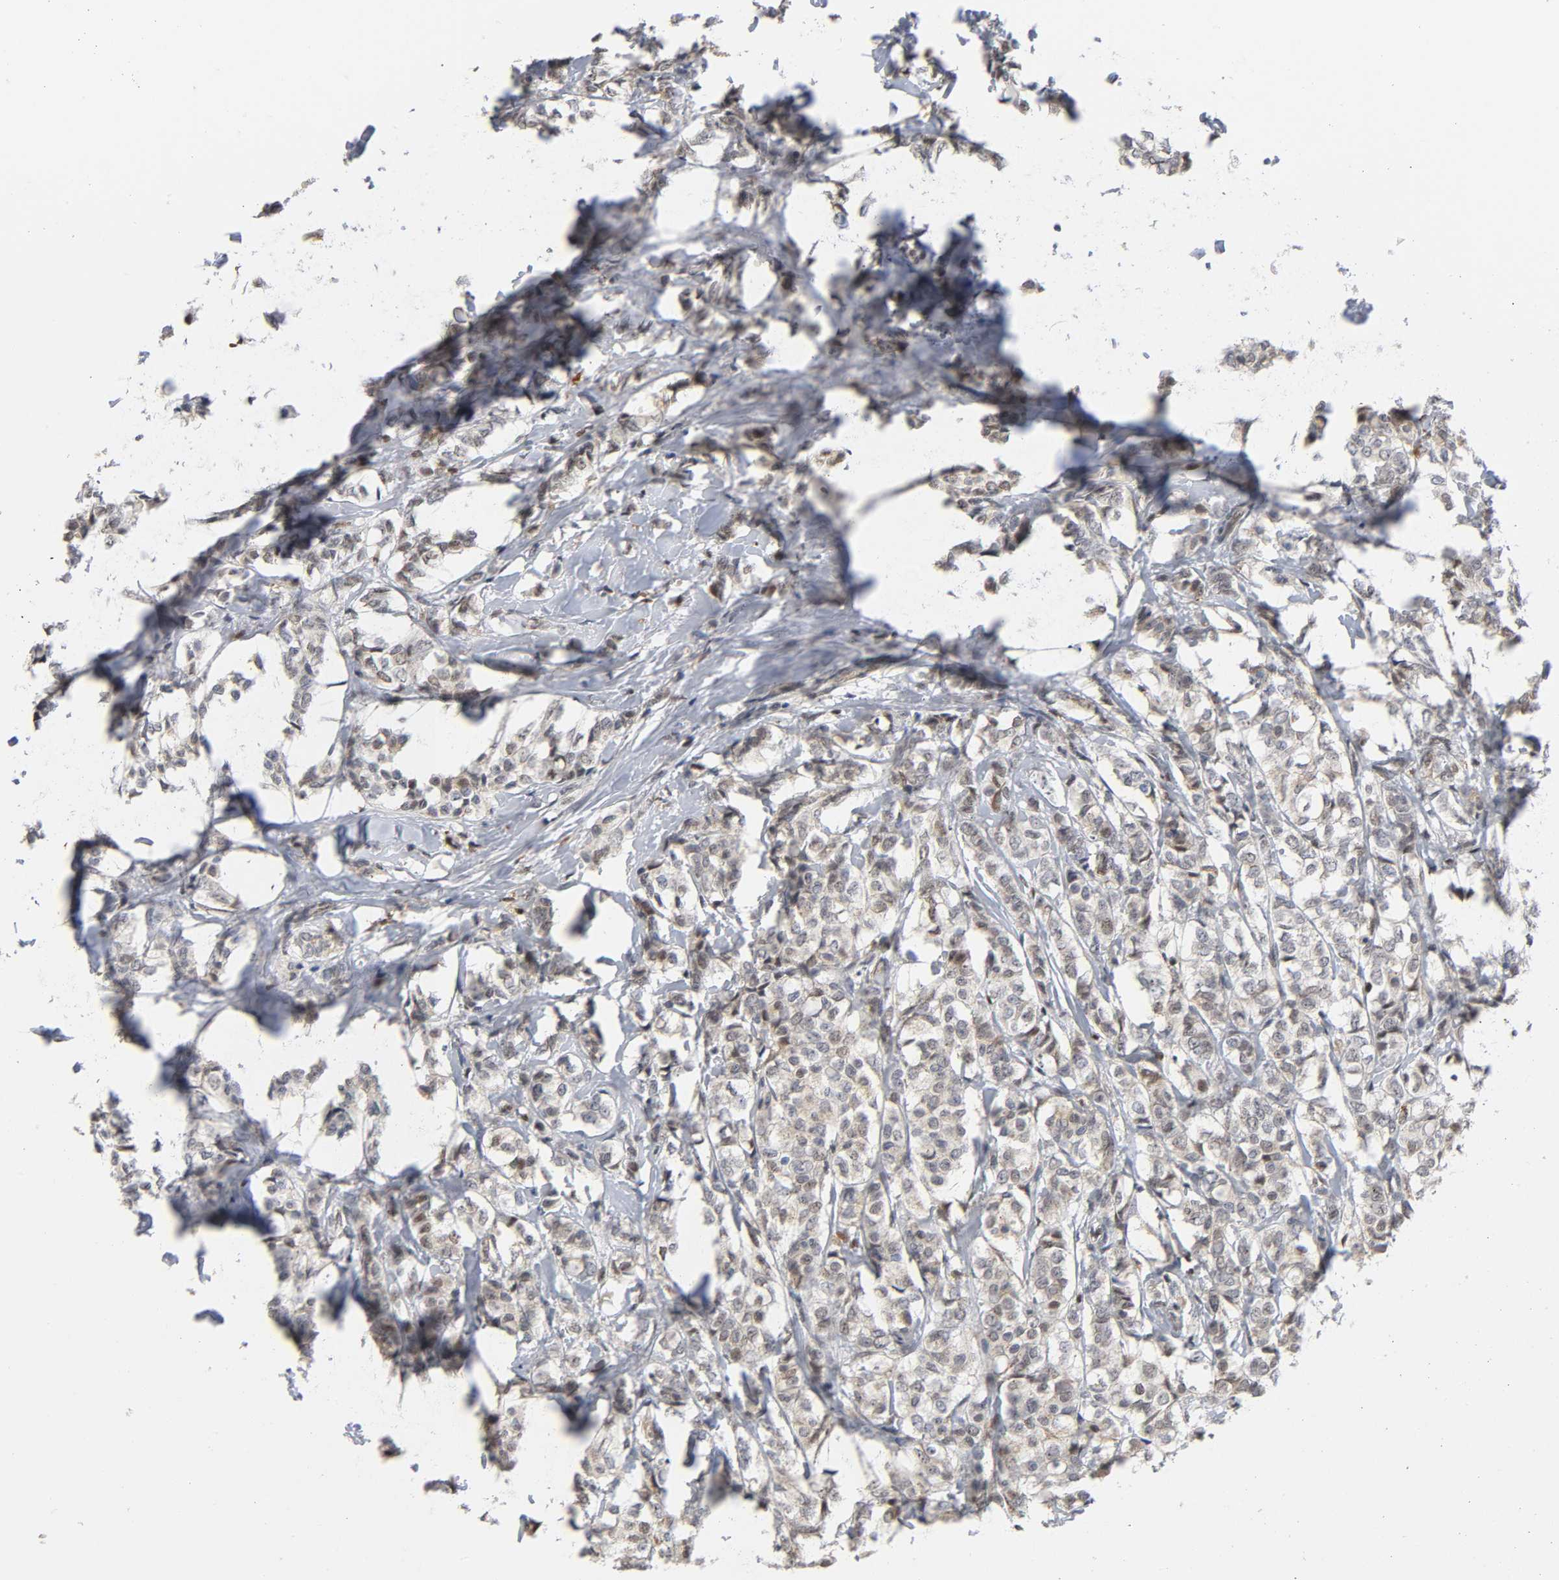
{"staining": {"intensity": "weak", "quantity": "25%-75%", "location": "cytoplasmic/membranous,nuclear"}, "tissue": "breast cancer", "cell_type": "Tumor cells", "image_type": "cancer", "snomed": [{"axis": "morphology", "description": "Lobular carcinoma"}, {"axis": "topography", "description": "Breast"}], "caption": "This image reveals immunohistochemistry staining of breast lobular carcinoma, with low weak cytoplasmic/membranous and nuclear positivity in approximately 25%-75% of tumor cells.", "gene": "KAT2B", "patient": {"sex": "female", "age": 60}}